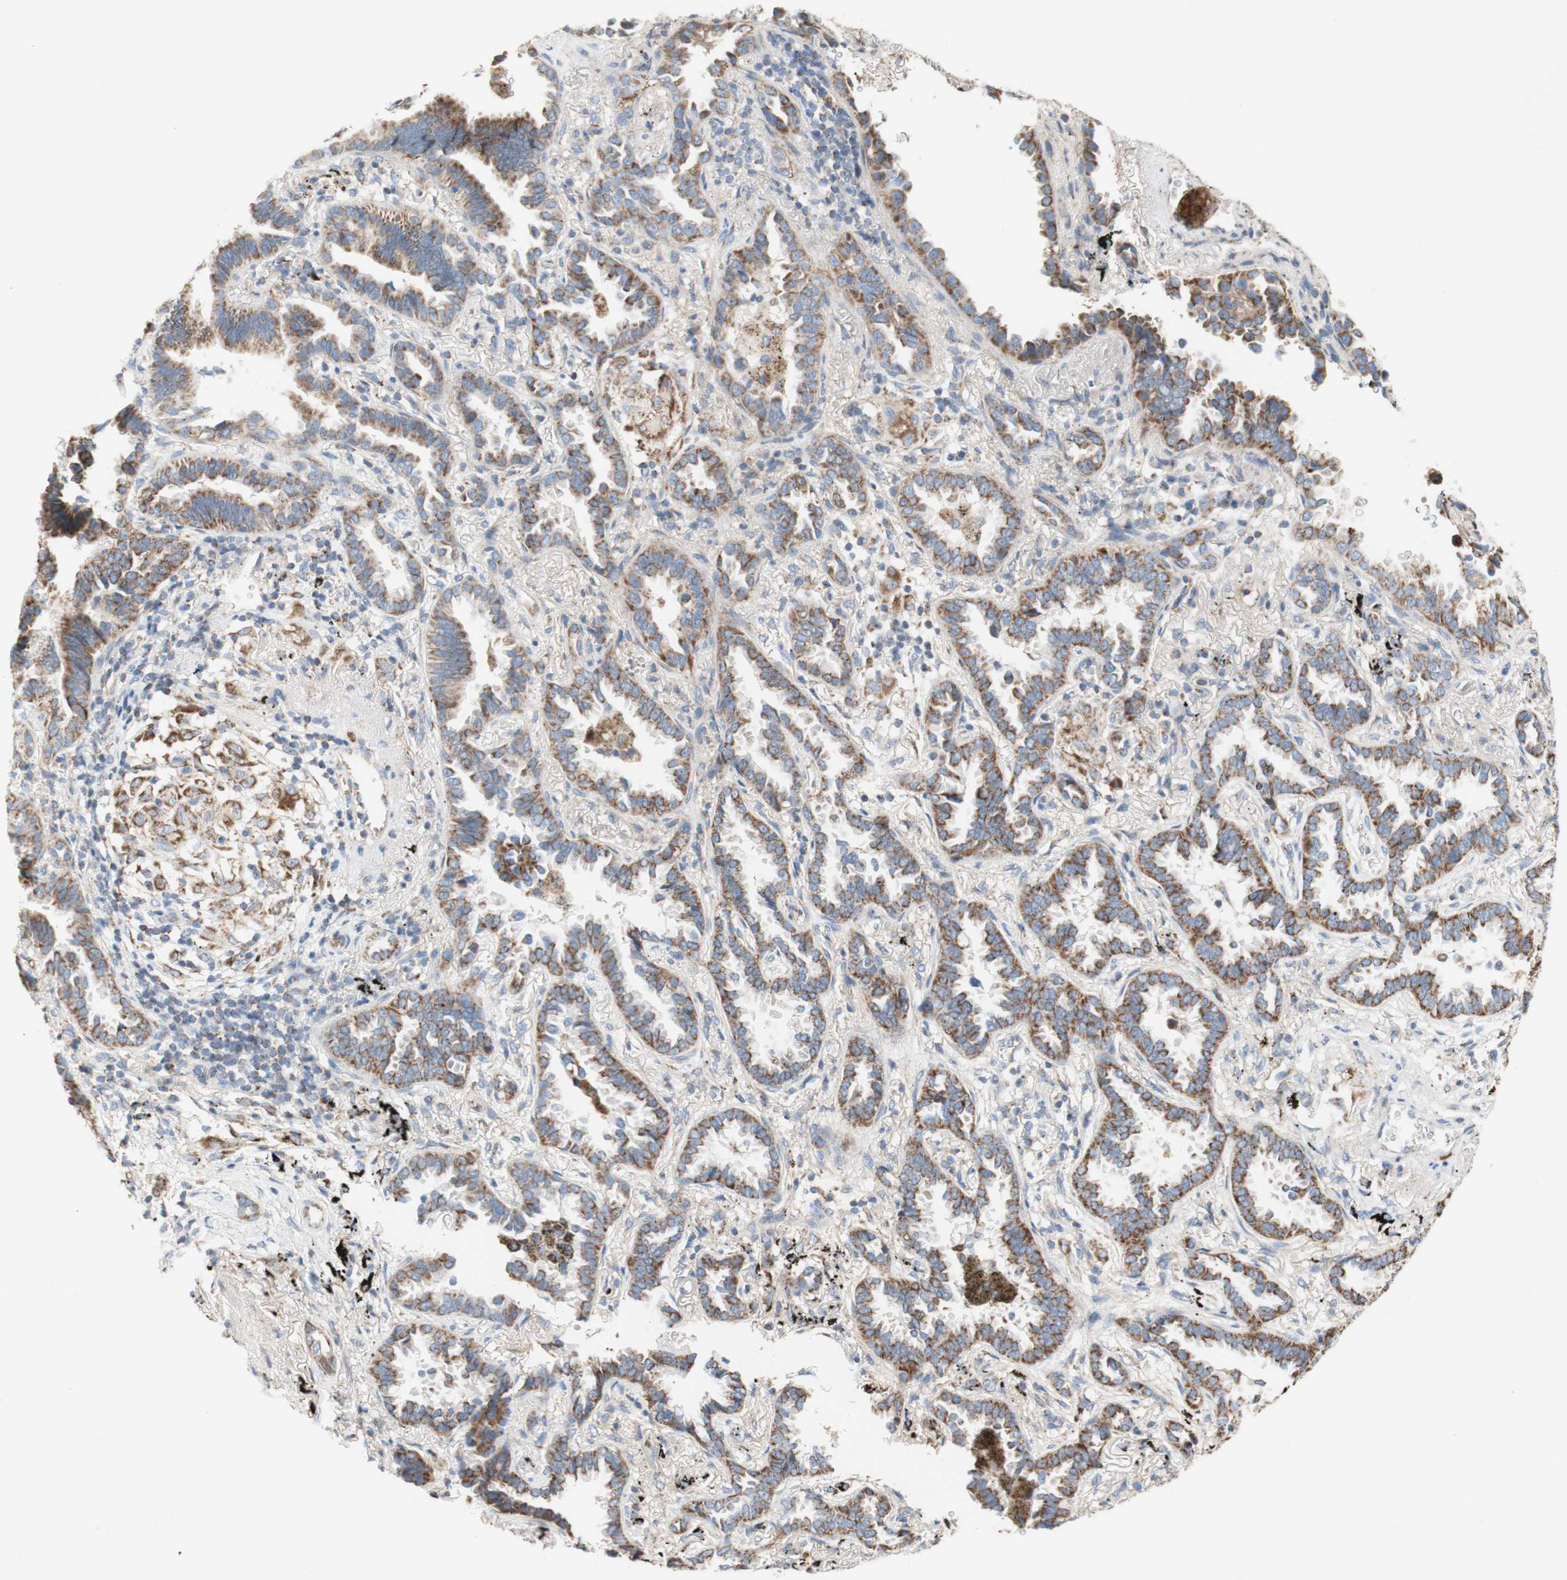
{"staining": {"intensity": "moderate", "quantity": ">75%", "location": "cytoplasmic/membranous"}, "tissue": "lung cancer", "cell_type": "Tumor cells", "image_type": "cancer", "snomed": [{"axis": "morphology", "description": "Normal tissue, NOS"}, {"axis": "morphology", "description": "Adenocarcinoma, NOS"}, {"axis": "topography", "description": "Lung"}], "caption": "A brown stain shows moderate cytoplasmic/membranous positivity of a protein in human lung cancer (adenocarcinoma) tumor cells.", "gene": "SDHB", "patient": {"sex": "male", "age": 59}}